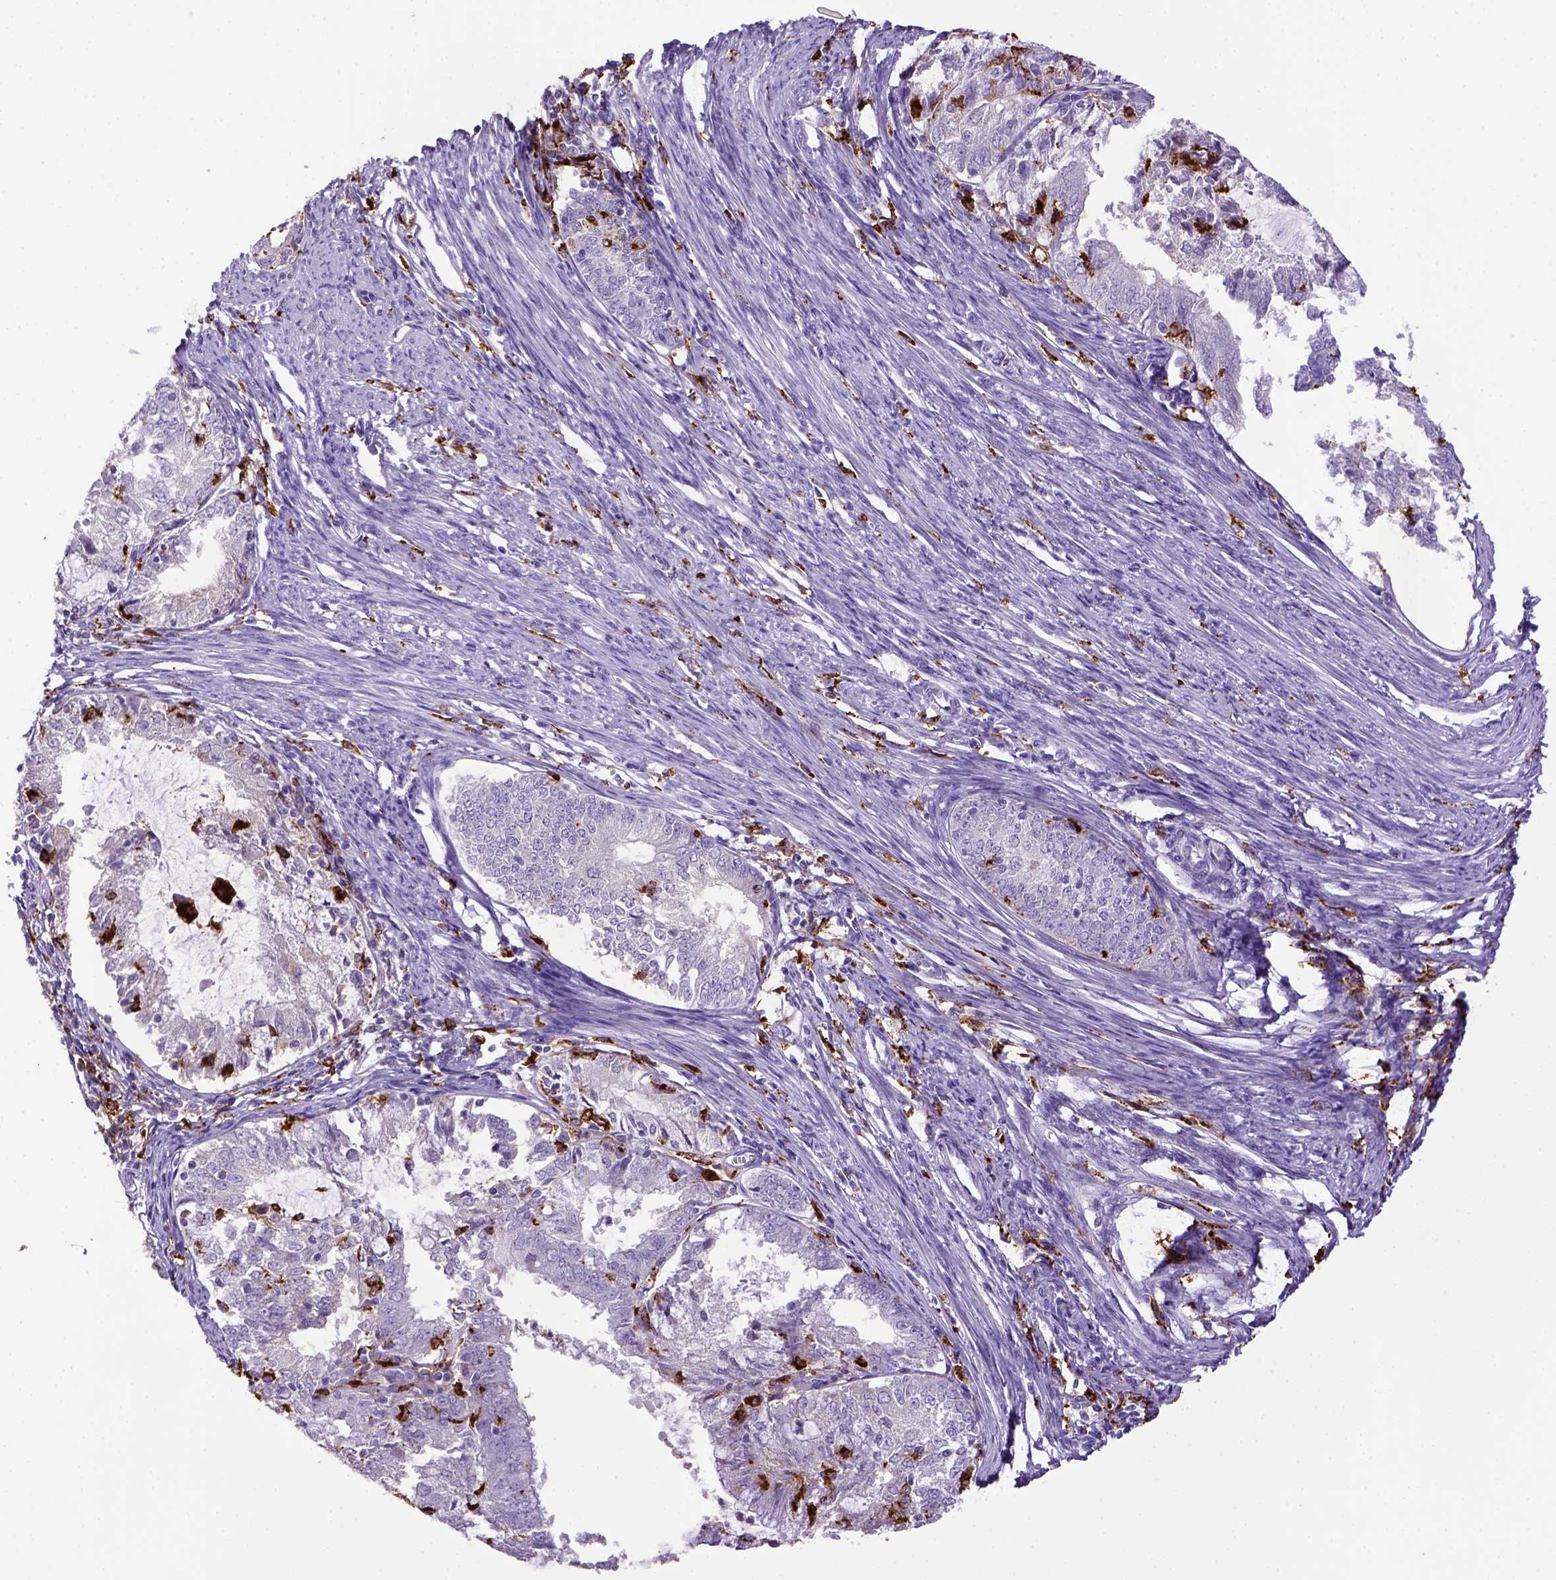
{"staining": {"intensity": "negative", "quantity": "none", "location": "none"}, "tissue": "endometrial cancer", "cell_type": "Tumor cells", "image_type": "cancer", "snomed": [{"axis": "morphology", "description": "Adenocarcinoma, NOS"}, {"axis": "topography", "description": "Endometrium"}], "caption": "There is no significant staining in tumor cells of endometrial adenocarcinoma.", "gene": "CD68", "patient": {"sex": "female", "age": 57}}